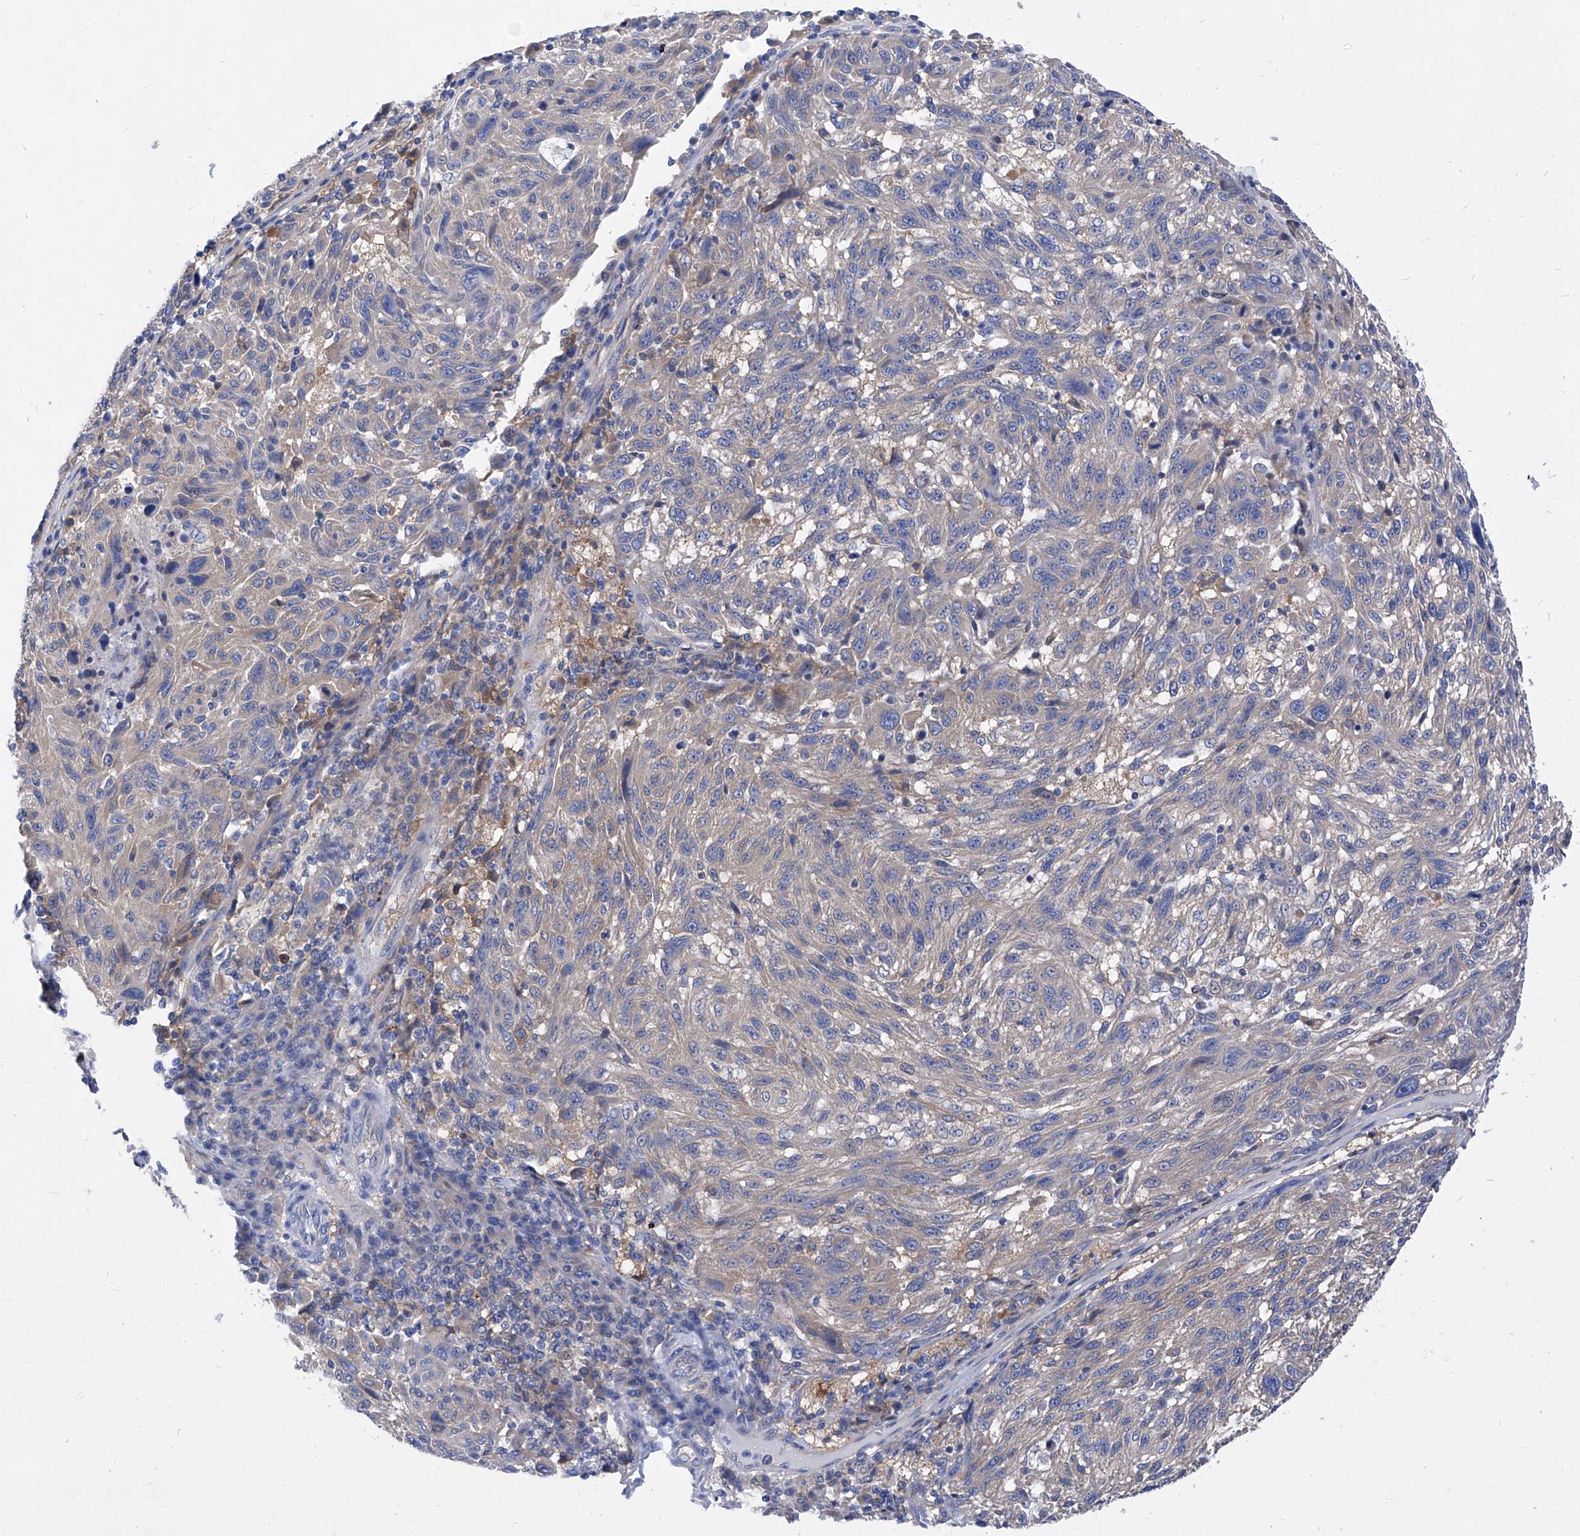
{"staining": {"intensity": "weak", "quantity": "<25%", "location": "cytoplasmic/membranous"}, "tissue": "melanoma", "cell_type": "Tumor cells", "image_type": "cancer", "snomed": [{"axis": "morphology", "description": "Malignant melanoma, NOS"}, {"axis": "topography", "description": "Skin"}], "caption": "The image shows no staining of tumor cells in malignant melanoma. (DAB immunohistochemistry (IHC) with hematoxylin counter stain).", "gene": "XPNPEP1", "patient": {"sex": "male", "age": 53}}